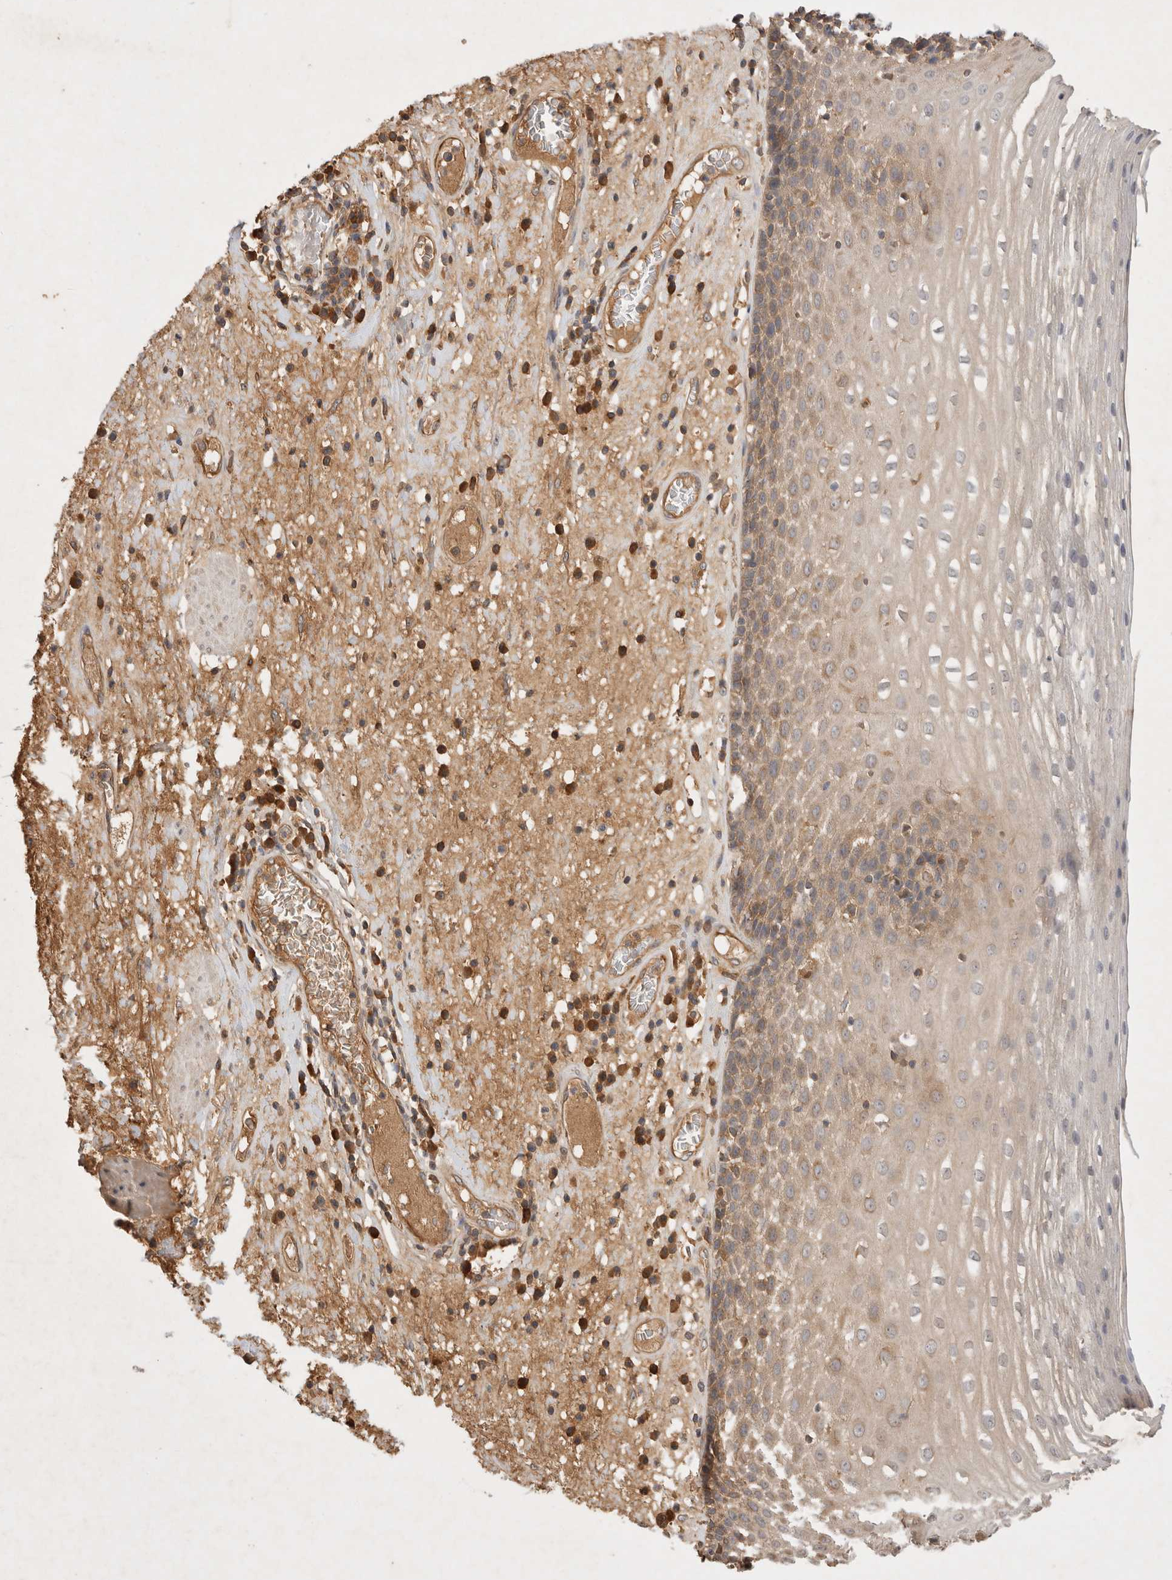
{"staining": {"intensity": "weak", "quantity": ">75%", "location": "cytoplasmic/membranous"}, "tissue": "esophagus", "cell_type": "Squamous epithelial cells", "image_type": "normal", "snomed": [{"axis": "morphology", "description": "Normal tissue, NOS"}, {"axis": "morphology", "description": "Adenocarcinoma, NOS"}, {"axis": "topography", "description": "Esophagus"}], "caption": "An IHC photomicrograph of normal tissue is shown. Protein staining in brown shows weak cytoplasmic/membranous positivity in esophagus within squamous epithelial cells. (DAB IHC, brown staining for protein, blue staining for nuclei).", "gene": "YES1", "patient": {"sex": "male", "age": 62}}